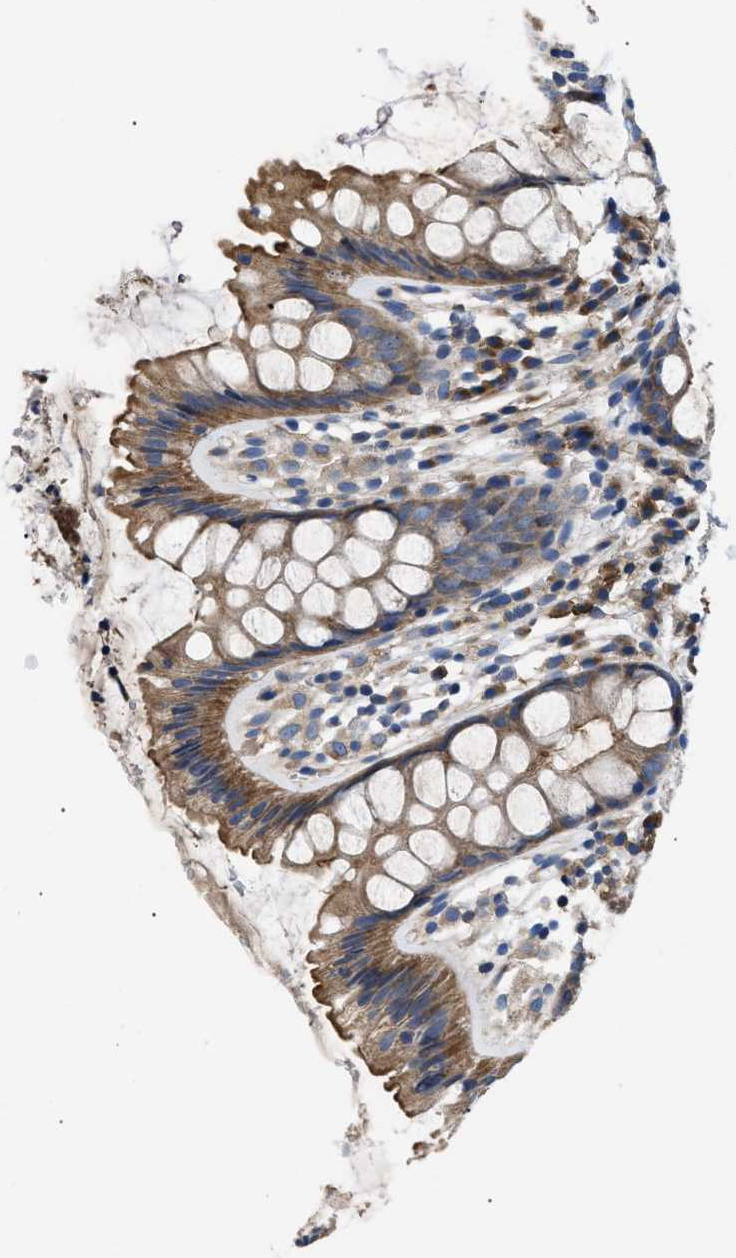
{"staining": {"intensity": "moderate", "quantity": ">75%", "location": "cytoplasmic/membranous"}, "tissue": "colon", "cell_type": "Endothelial cells", "image_type": "normal", "snomed": [{"axis": "morphology", "description": "Normal tissue, NOS"}, {"axis": "topography", "description": "Colon"}], "caption": "Protein staining of unremarkable colon exhibits moderate cytoplasmic/membranous staining in about >75% of endothelial cells.", "gene": "NT5E", "patient": {"sex": "female", "age": 56}}